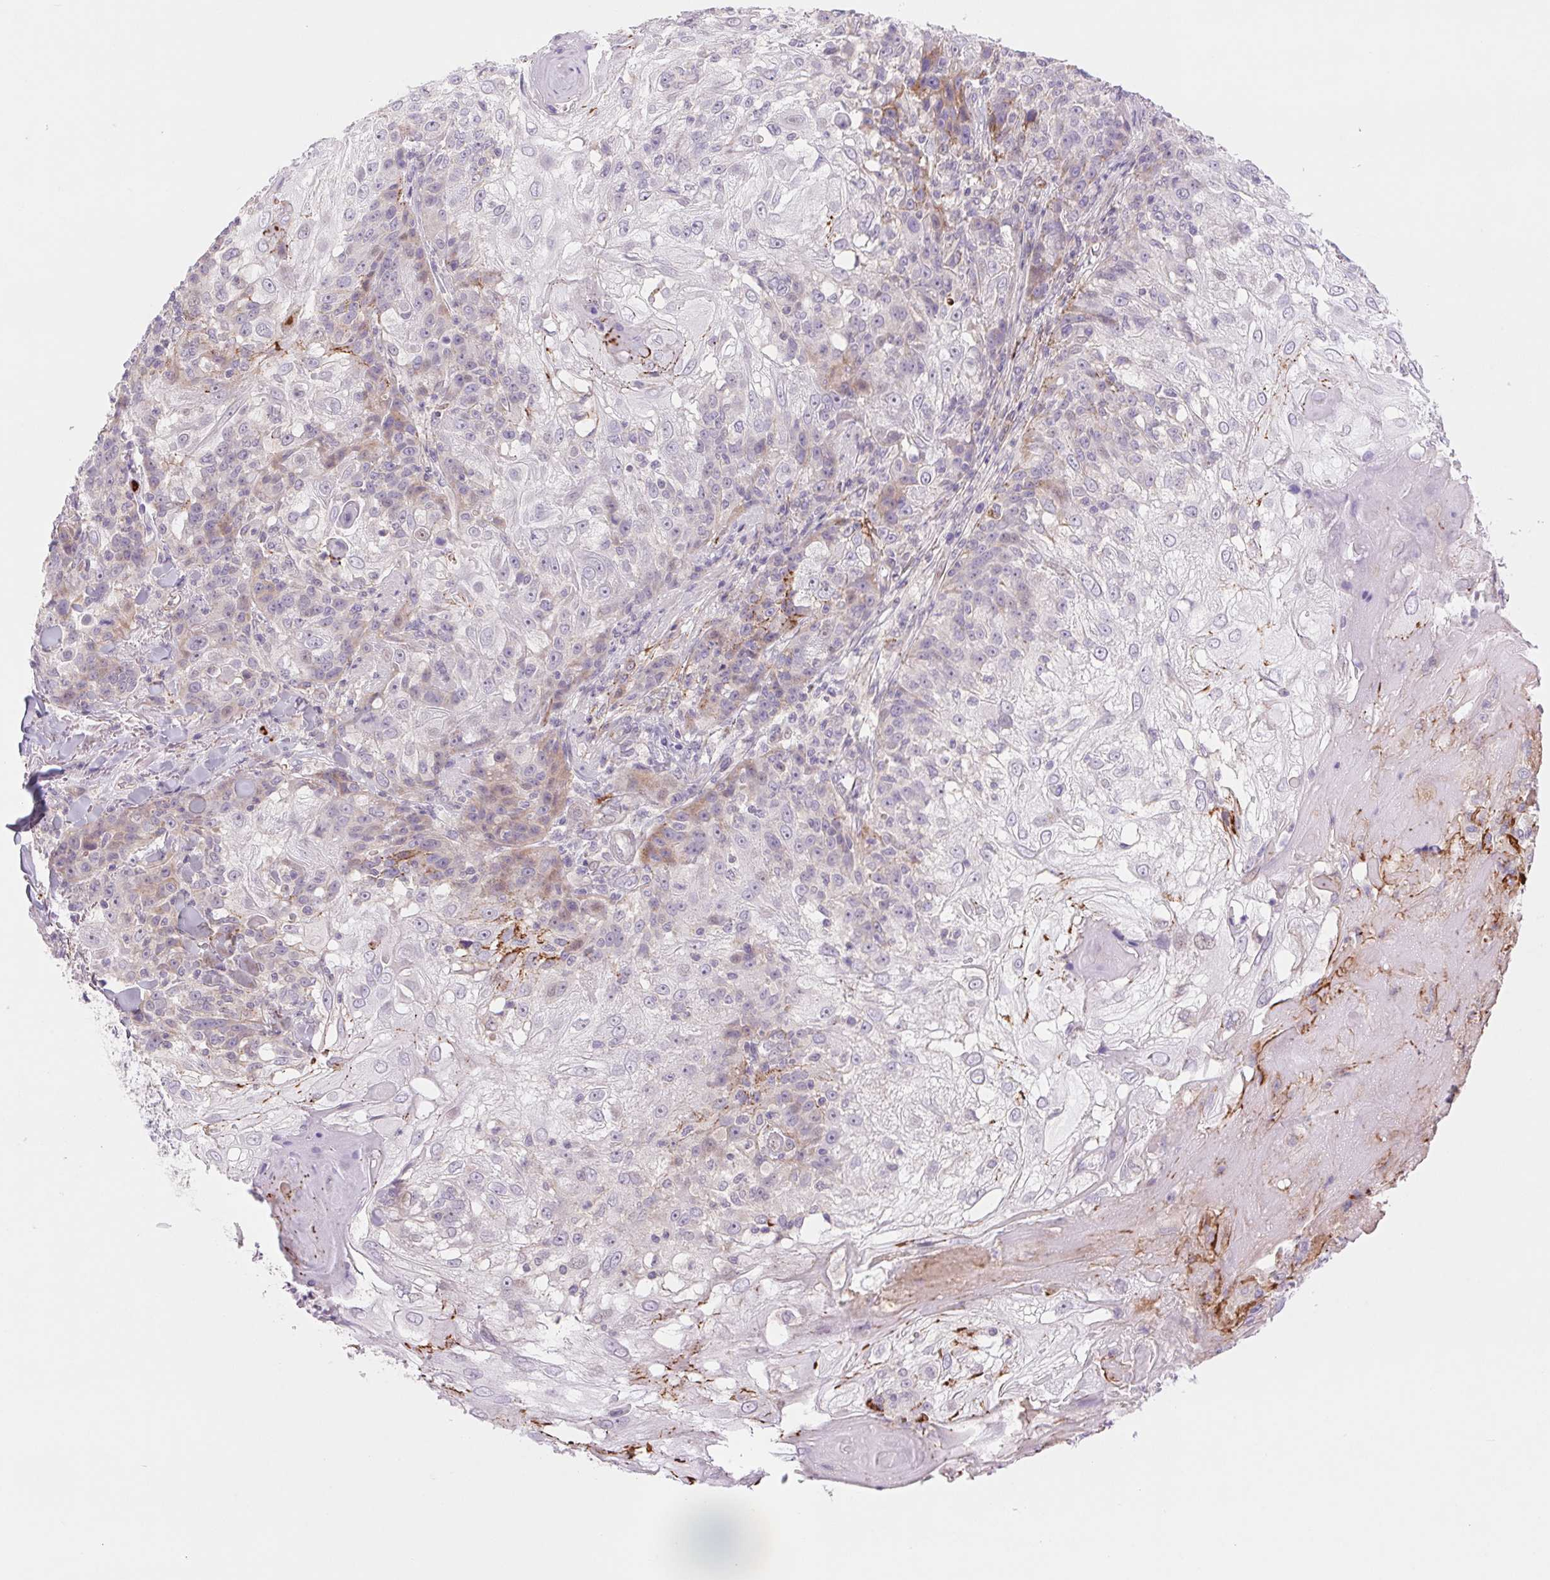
{"staining": {"intensity": "weak", "quantity": "<25%", "location": "cytoplasmic/membranous"}, "tissue": "skin cancer", "cell_type": "Tumor cells", "image_type": "cancer", "snomed": [{"axis": "morphology", "description": "Normal tissue, NOS"}, {"axis": "morphology", "description": "Squamous cell carcinoma, NOS"}, {"axis": "topography", "description": "Skin"}], "caption": "This is a micrograph of IHC staining of skin cancer, which shows no expression in tumor cells. The staining is performed using DAB brown chromogen with nuclei counter-stained in using hematoxylin.", "gene": "MS4A13", "patient": {"sex": "female", "age": 83}}